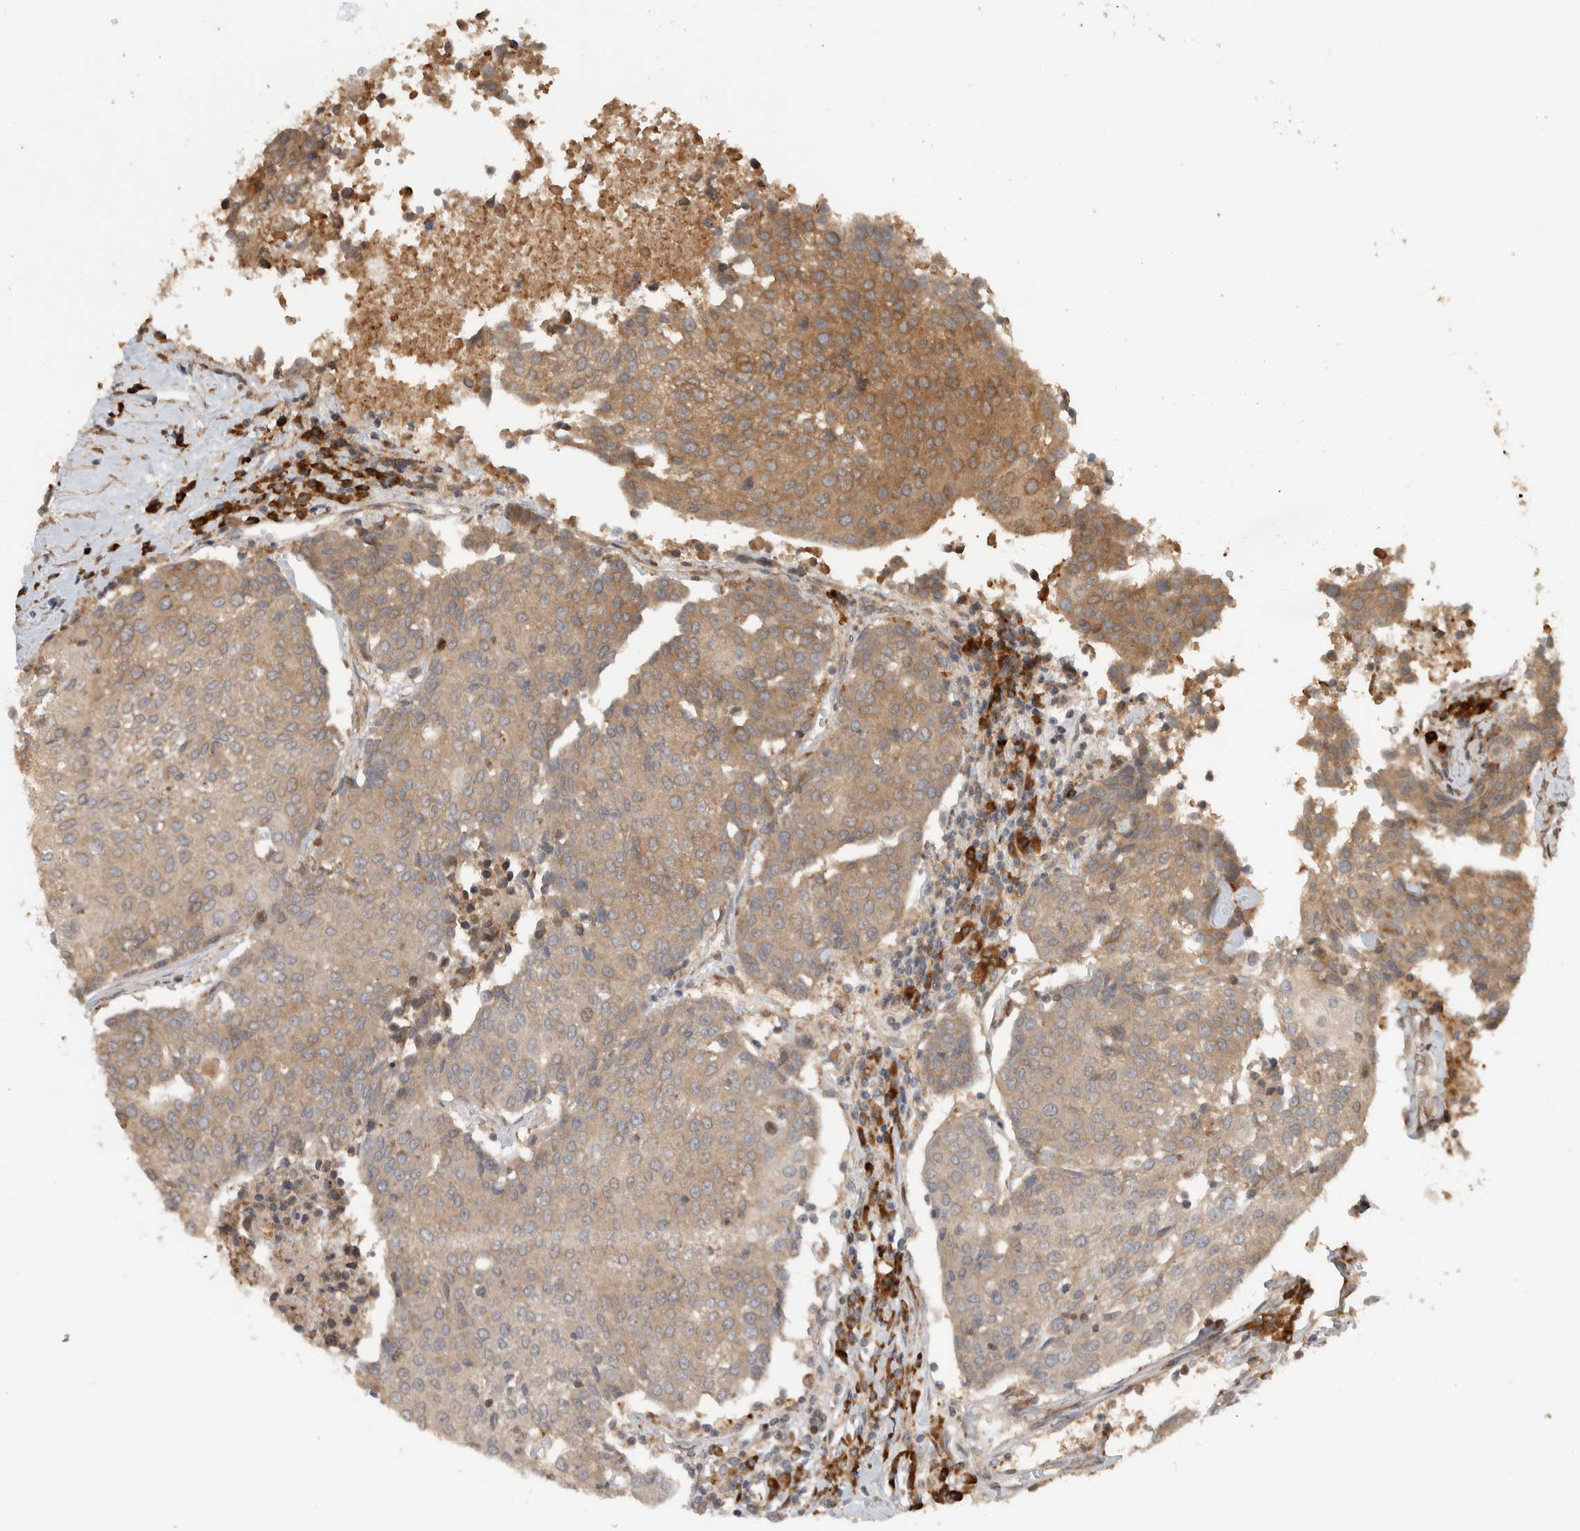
{"staining": {"intensity": "moderate", "quantity": ">75%", "location": "cytoplasmic/membranous"}, "tissue": "urothelial cancer", "cell_type": "Tumor cells", "image_type": "cancer", "snomed": [{"axis": "morphology", "description": "Urothelial carcinoma, High grade"}, {"axis": "topography", "description": "Urinary bladder"}], "caption": "Urothelial carcinoma (high-grade) stained with a brown dye exhibits moderate cytoplasmic/membranous positive staining in about >75% of tumor cells.", "gene": "CNTROB", "patient": {"sex": "female", "age": 85}}